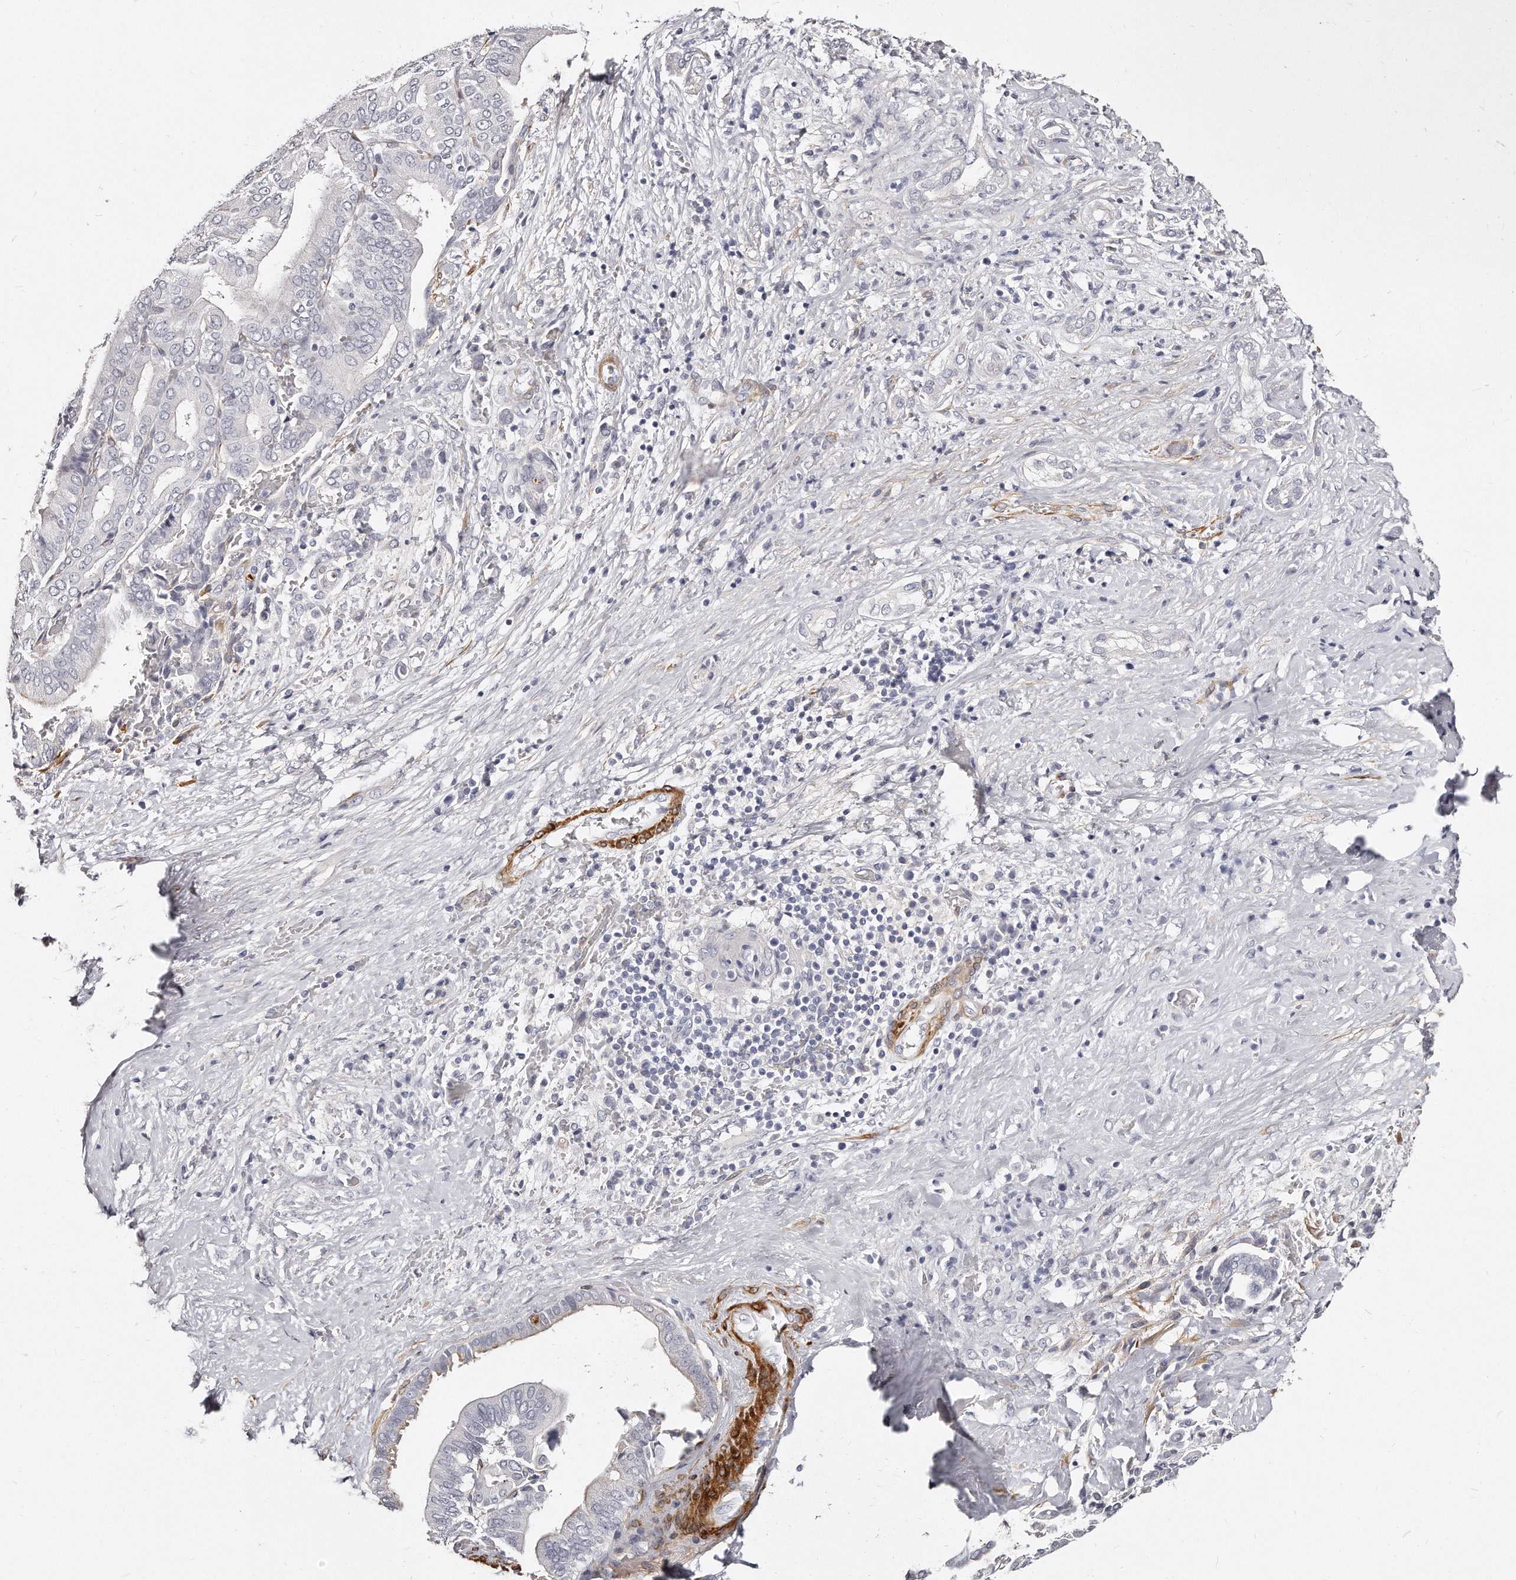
{"staining": {"intensity": "negative", "quantity": "none", "location": "none"}, "tissue": "liver cancer", "cell_type": "Tumor cells", "image_type": "cancer", "snomed": [{"axis": "morphology", "description": "Cholangiocarcinoma"}, {"axis": "topography", "description": "Liver"}], "caption": "Tumor cells show no significant positivity in liver cholangiocarcinoma.", "gene": "LMOD1", "patient": {"sex": "female", "age": 75}}